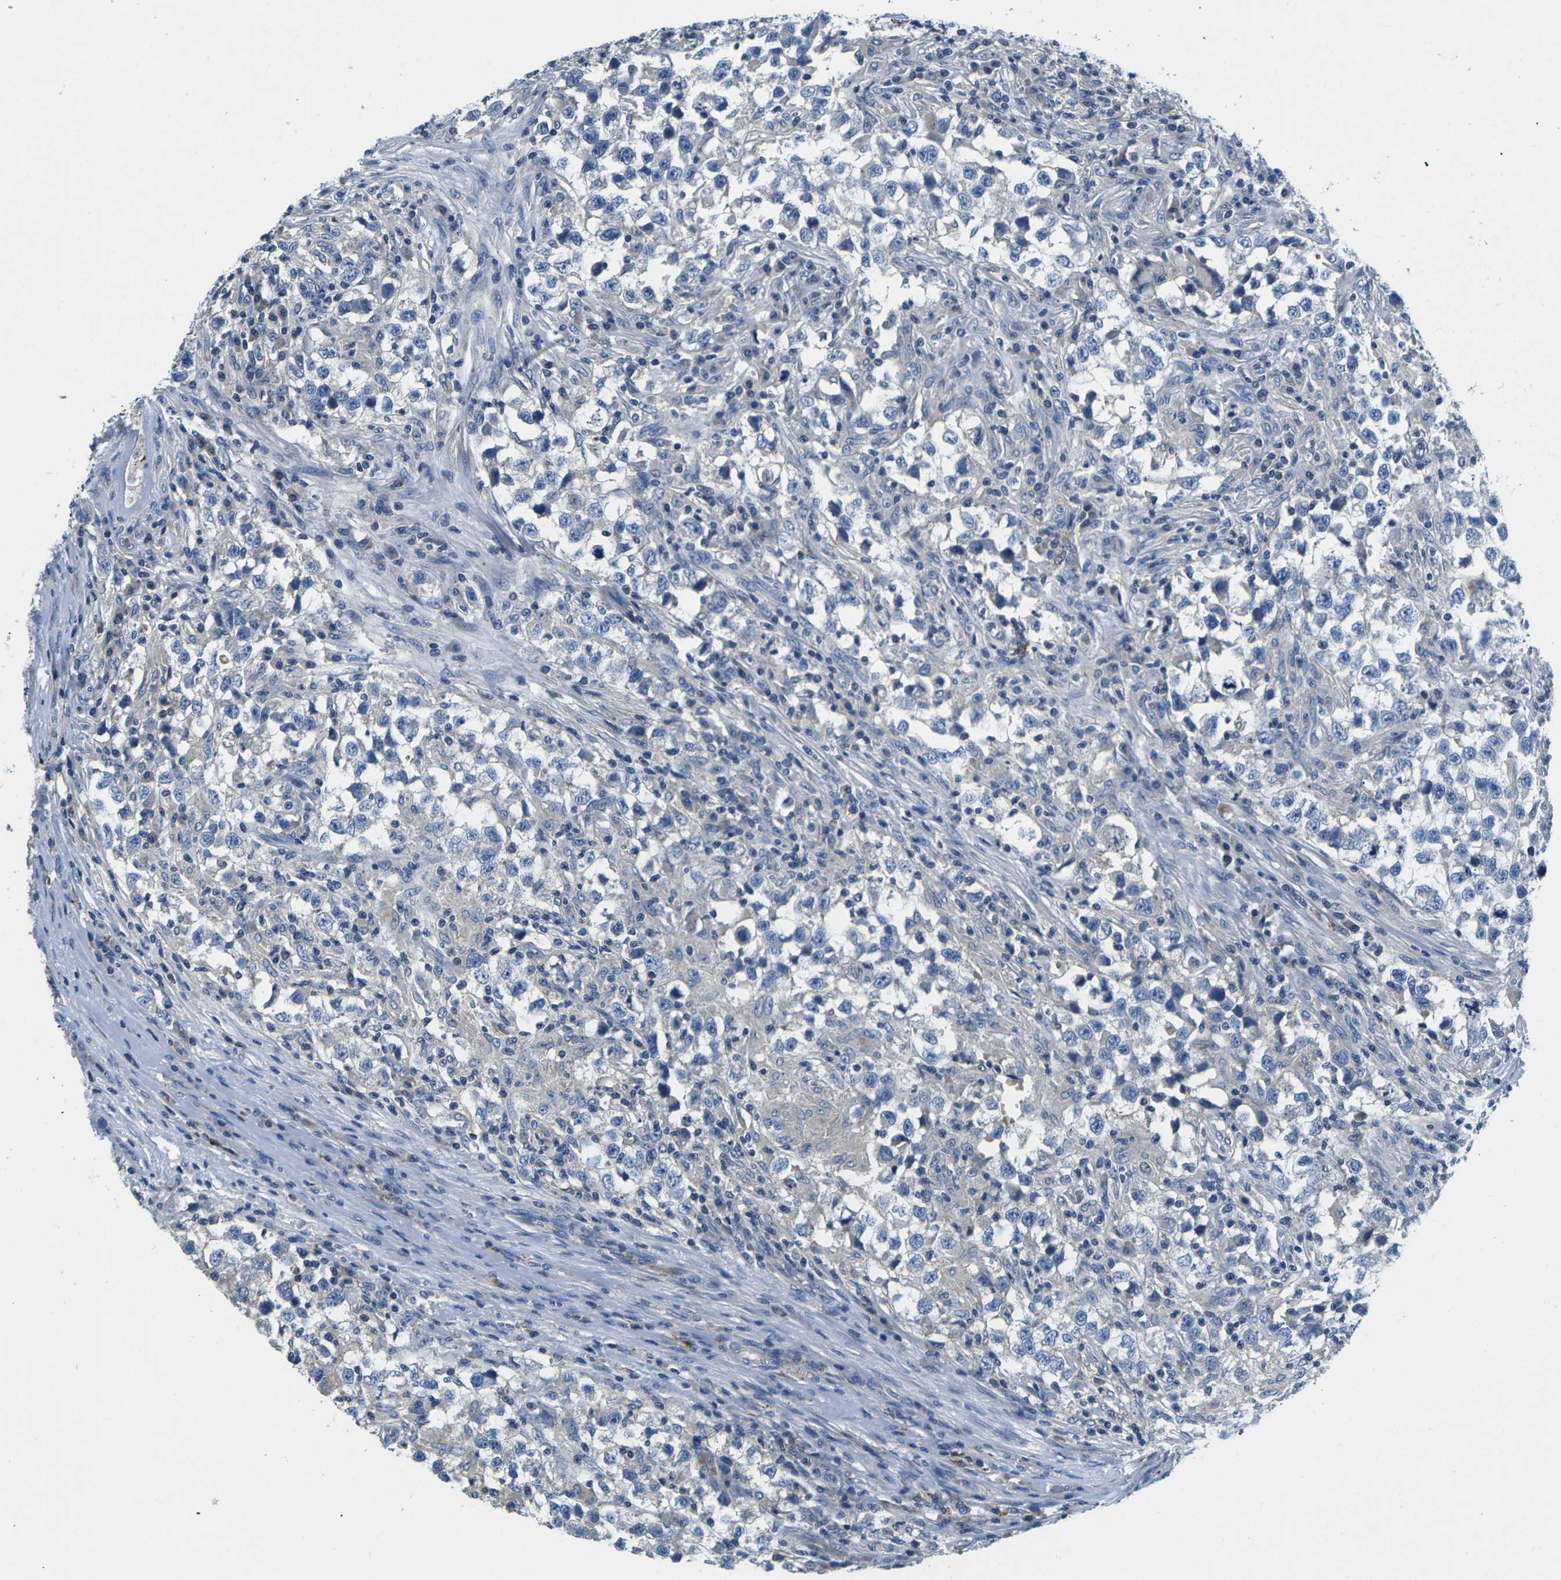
{"staining": {"intensity": "negative", "quantity": "none", "location": "none"}, "tissue": "testis cancer", "cell_type": "Tumor cells", "image_type": "cancer", "snomed": [{"axis": "morphology", "description": "Carcinoma, Embryonal, NOS"}, {"axis": "topography", "description": "Testis"}], "caption": "Histopathology image shows no significant protein expression in tumor cells of testis cancer (embryonal carcinoma).", "gene": "PDCD6IP", "patient": {"sex": "male", "age": 21}}